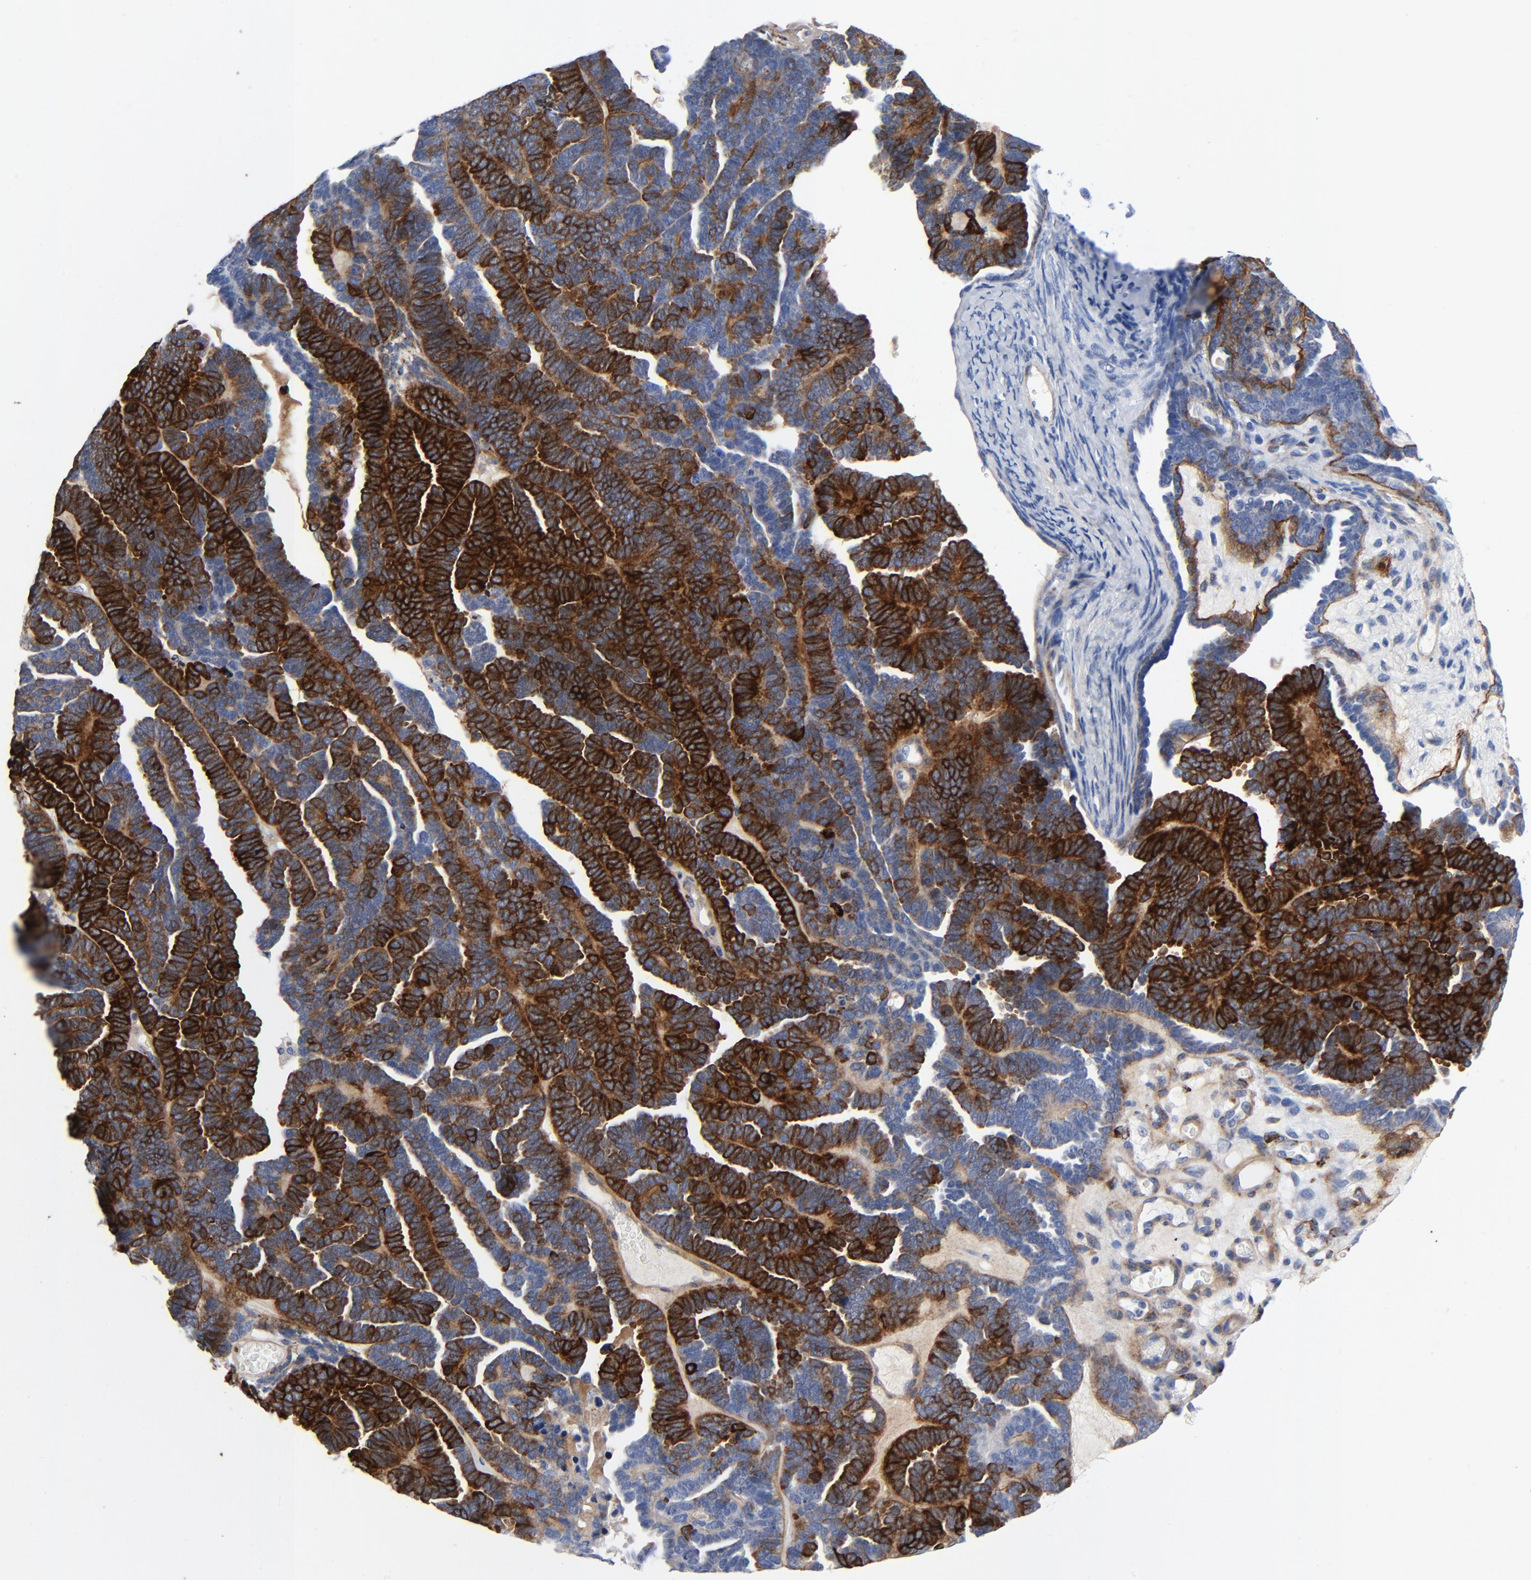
{"staining": {"intensity": "strong", "quantity": "25%-75%", "location": "cytoplasmic/membranous"}, "tissue": "endometrial cancer", "cell_type": "Tumor cells", "image_type": "cancer", "snomed": [{"axis": "morphology", "description": "Neoplasm, malignant, NOS"}, {"axis": "topography", "description": "Endometrium"}], "caption": "DAB (3,3'-diaminobenzidine) immunohistochemical staining of endometrial cancer (neoplasm (malignant)) reveals strong cytoplasmic/membranous protein positivity in about 25%-75% of tumor cells.", "gene": "LAMC1", "patient": {"sex": "female", "age": 74}}